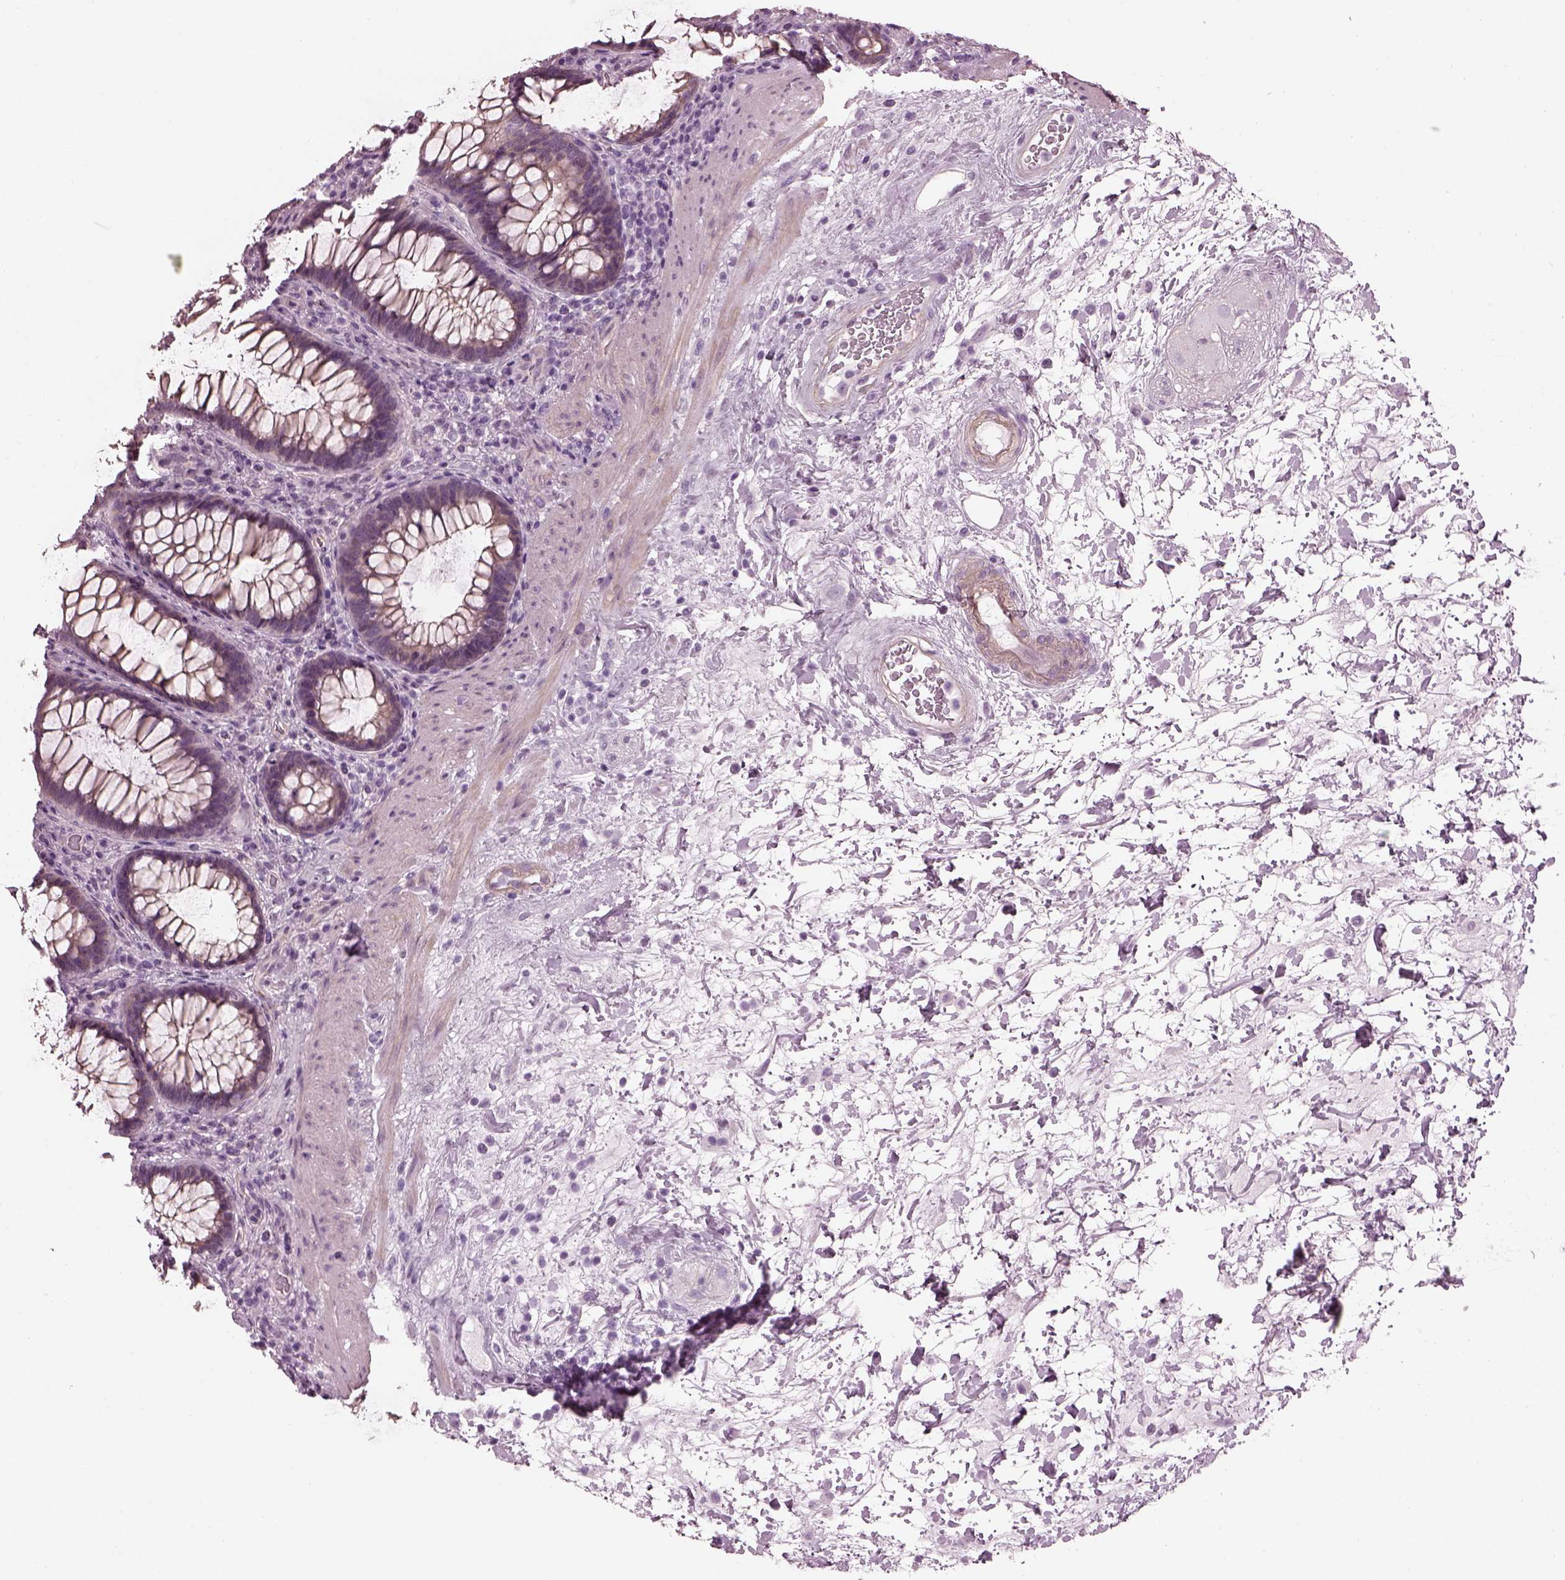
{"staining": {"intensity": "negative", "quantity": "none", "location": "none"}, "tissue": "rectum", "cell_type": "Glandular cells", "image_type": "normal", "snomed": [{"axis": "morphology", "description": "Normal tissue, NOS"}, {"axis": "topography", "description": "Rectum"}], "caption": "Immunohistochemistry of normal human rectum reveals no staining in glandular cells. The staining is performed using DAB brown chromogen with nuclei counter-stained in using hematoxylin.", "gene": "BFSP1", "patient": {"sex": "male", "age": 72}}